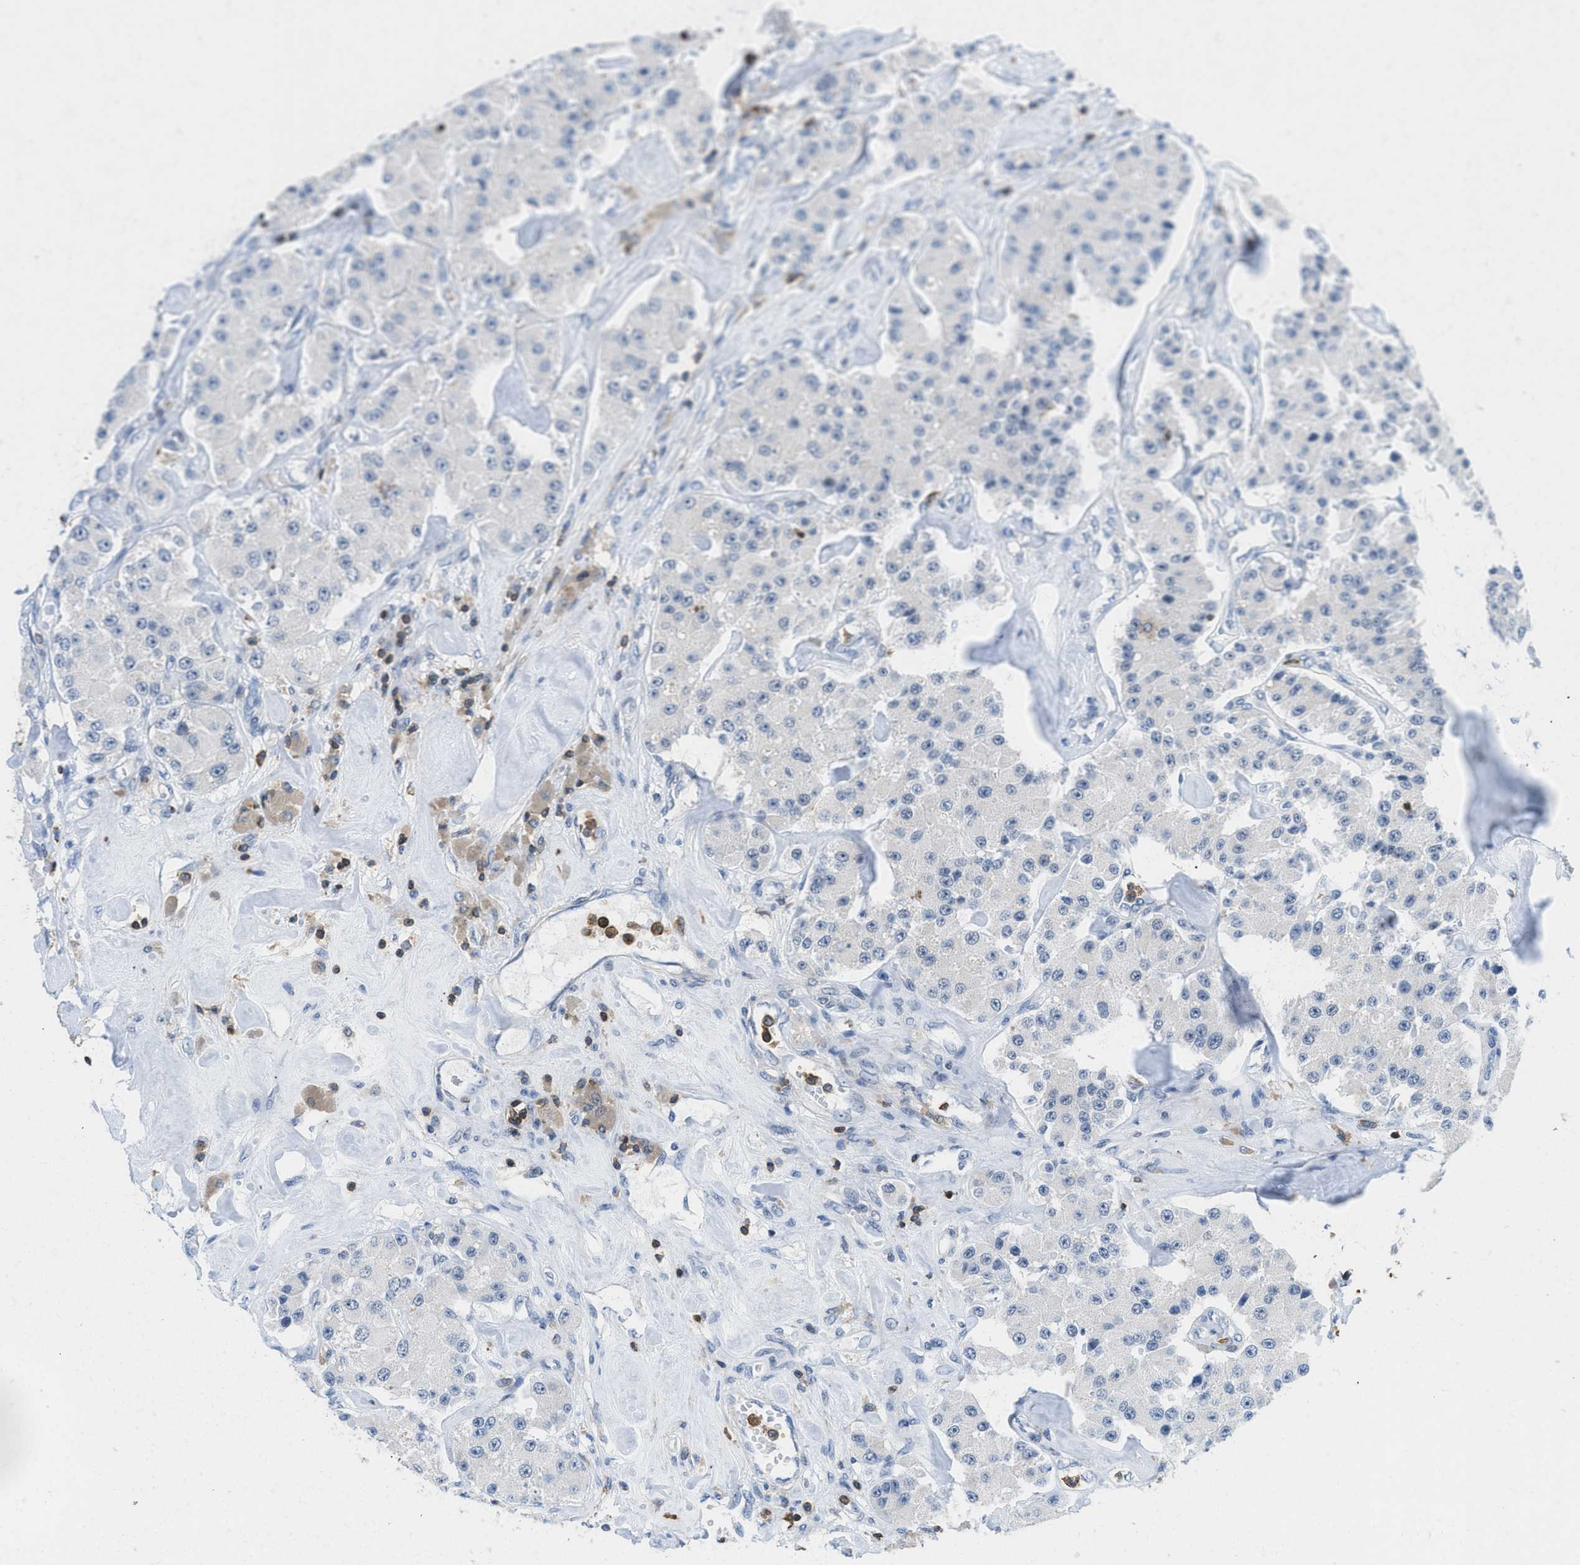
{"staining": {"intensity": "negative", "quantity": "none", "location": "none"}, "tissue": "carcinoid", "cell_type": "Tumor cells", "image_type": "cancer", "snomed": [{"axis": "morphology", "description": "Carcinoid, malignant, NOS"}, {"axis": "topography", "description": "Pancreas"}], "caption": "Protein analysis of malignant carcinoid demonstrates no significant positivity in tumor cells.", "gene": "FAM151A", "patient": {"sex": "male", "age": 41}}